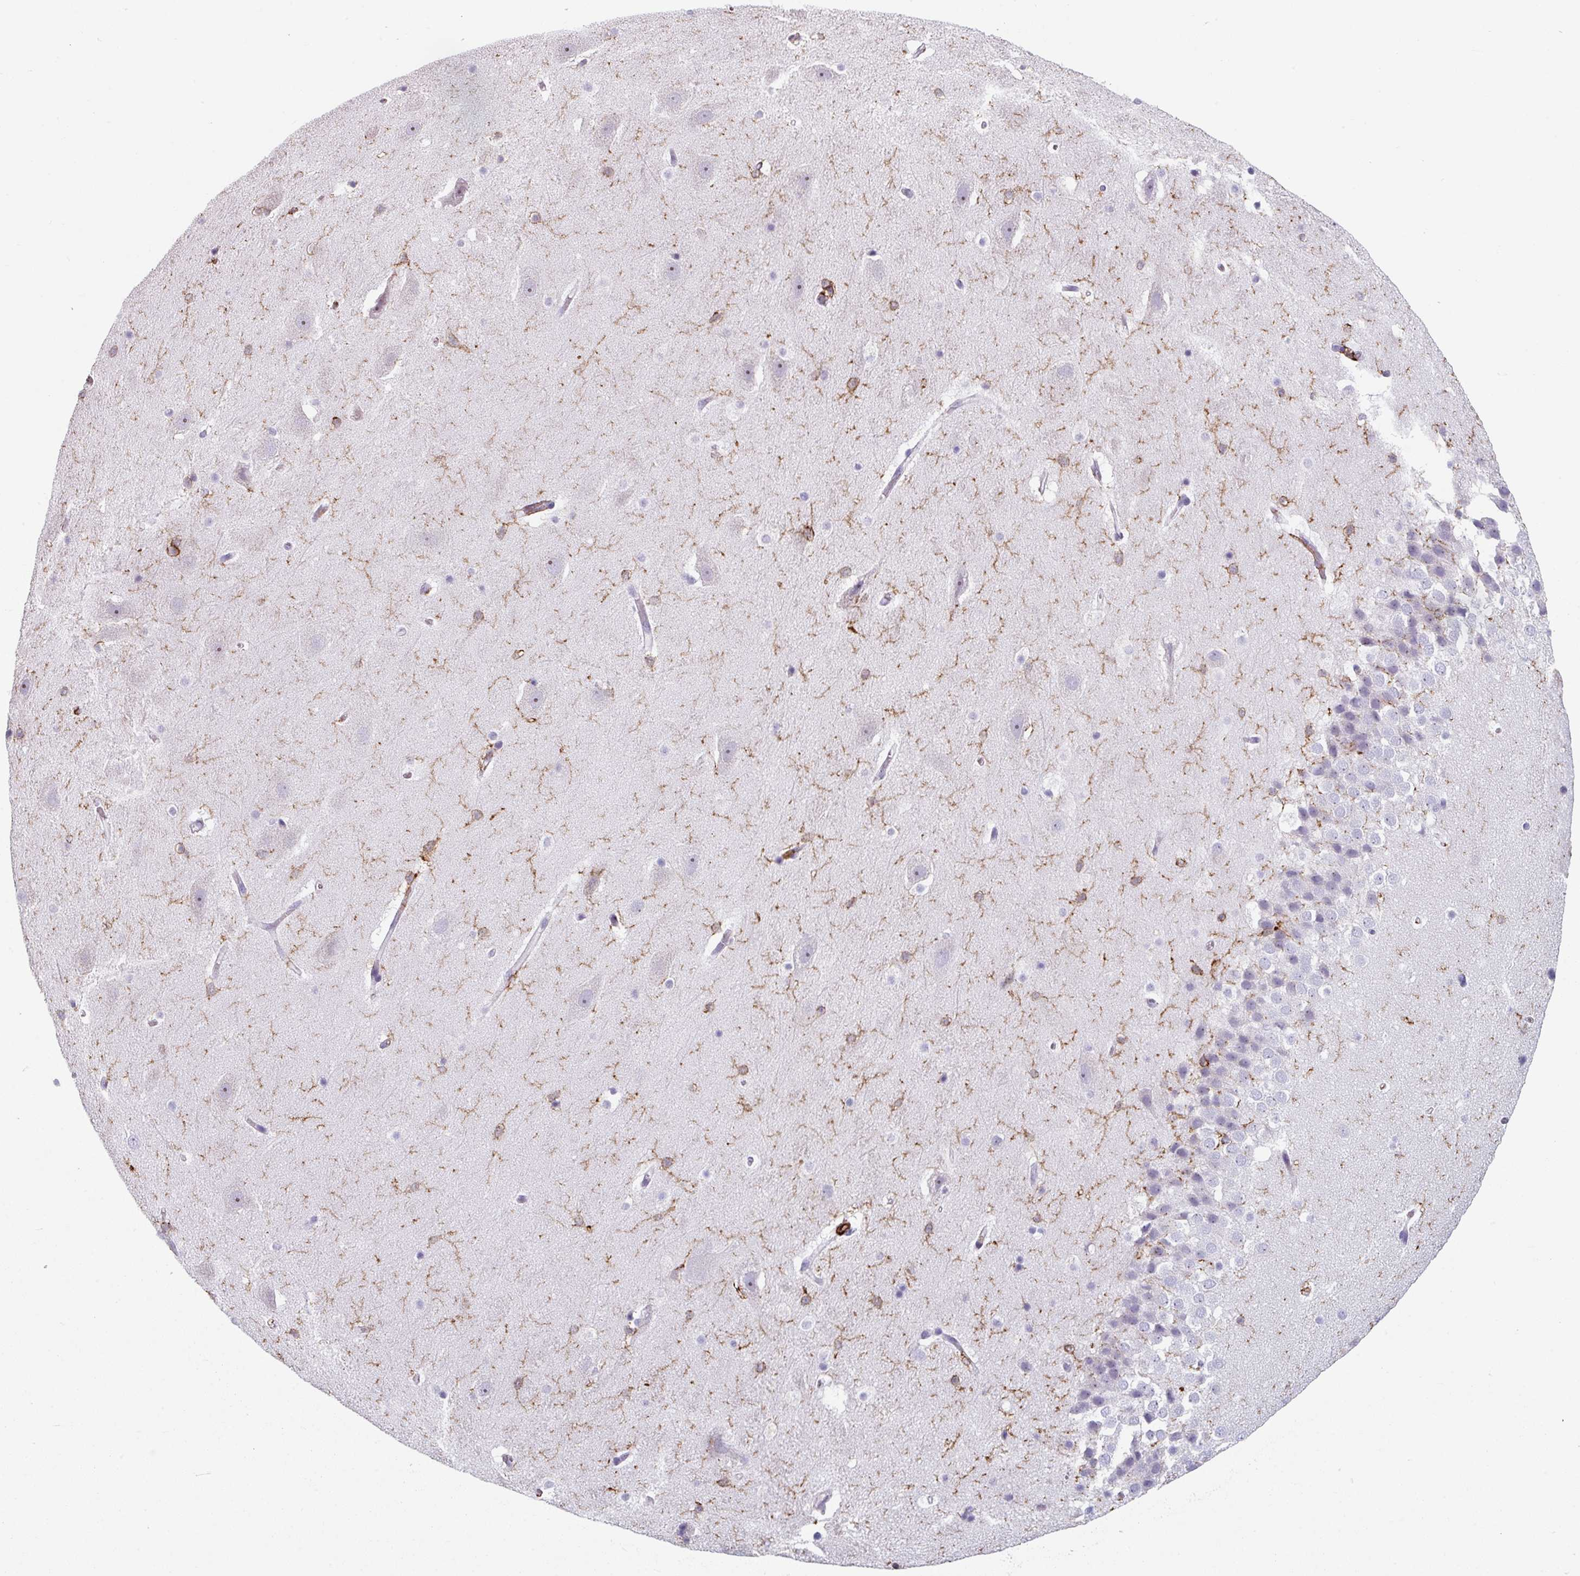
{"staining": {"intensity": "moderate", "quantity": "<25%", "location": "cytoplasmic/membranous"}, "tissue": "hippocampus", "cell_type": "Glial cells", "image_type": "normal", "snomed": [{"axis": "morphology", "description": "Normal tissue, NOS"}, {"axis": "topography", "description": "Hippocampus"}], "caption": "Protein staining displays moderate cytoplasmic/membranous staining in about <25% of glial cells in benign hippocampus. The staining was performed using DAB (3,3'-diaminobenzidine) to visualize the protein expression in brown, while the nuclei were stained in blue with hematoxylin (Magnification: 20x).", "gene": "EXOSC5", "patient": {"sex": "male", "age": 37}}